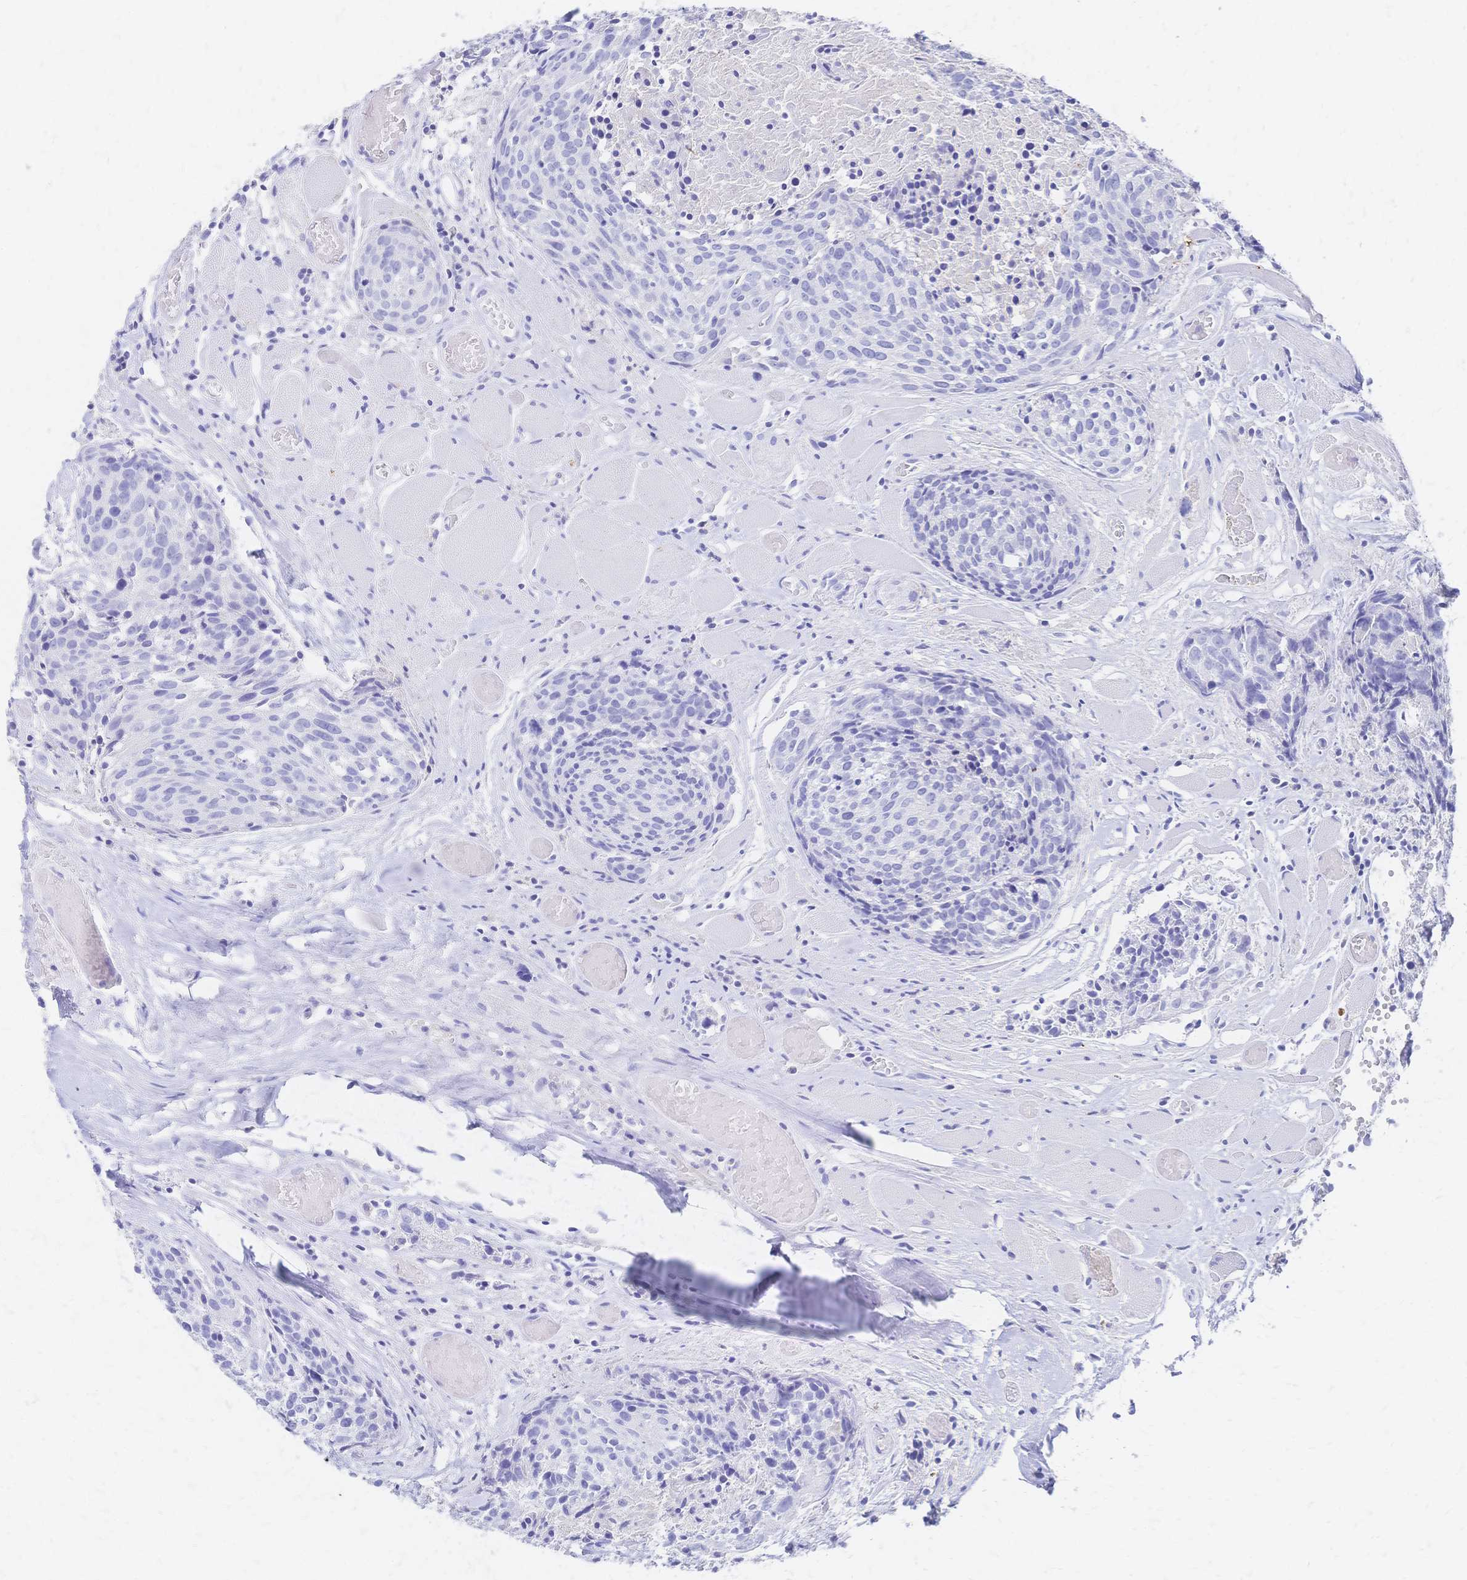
{"staining": {"intensity": "negative", "quantity": "none", "location": "none"}, "tissue": "head and neck cancer", "cell_type": "Tumor cells", "image_type": "cancer", "snomed": [{"axis": "morphology", "description": "Squamous cell carcinoma, NOS"}, {"axis": "topography", "description": "Oral tissue"}, {"axis": "topography", "description": "Head-Neck"}], "caption": "DAB immunohistochemical staining of human squamous cell carcinoma (head and neck) exhibits no significant staining in tumor cells.", "gene": "SLC5A1", "patient": {"sex": "male", "age": 64}}